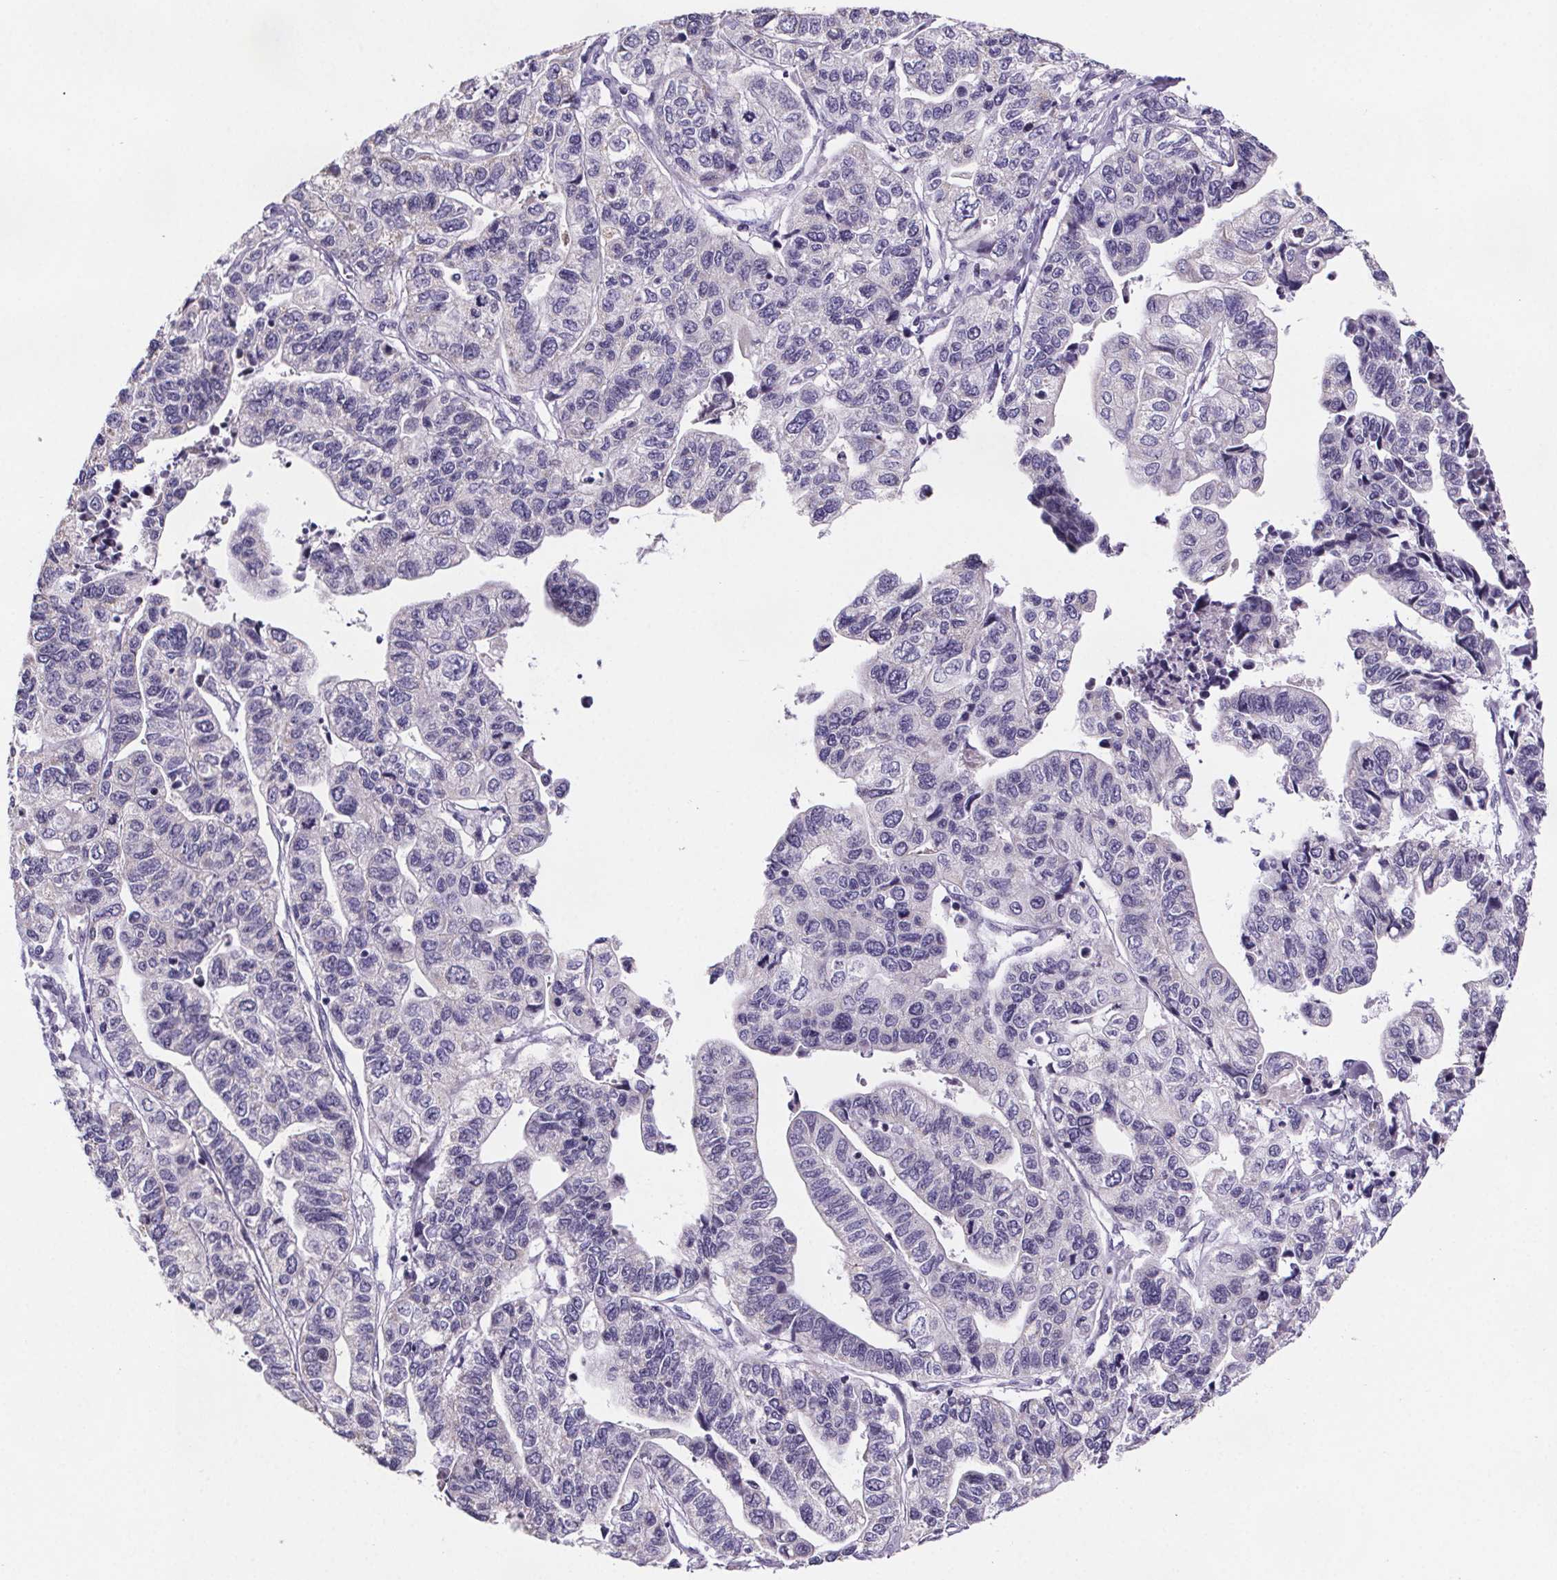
{"staining": {"intensity": "negative", "quantity": "none", "location": "none"}, "tissue": "stomach cancer", "cell_type": "Tumor cells", "image_type": "cancer", "snomed": [{"axis": "morphology", "description": "Adenocarcinoma, NOS"}, {"axis": "topography", "description": "Stomach, upper"}], "caption": "This photomicrograph is of stomach cancer stained with immunohistochemistry (IHC) to label a protein in brown with the nuclei are counter-stained blue. There is no expression in tumor cells. (Immunohistochemistry, brightfield microscopy, high magnification).", "gene": "CUBN", "patient": {"sex": "female", "age": 67}}